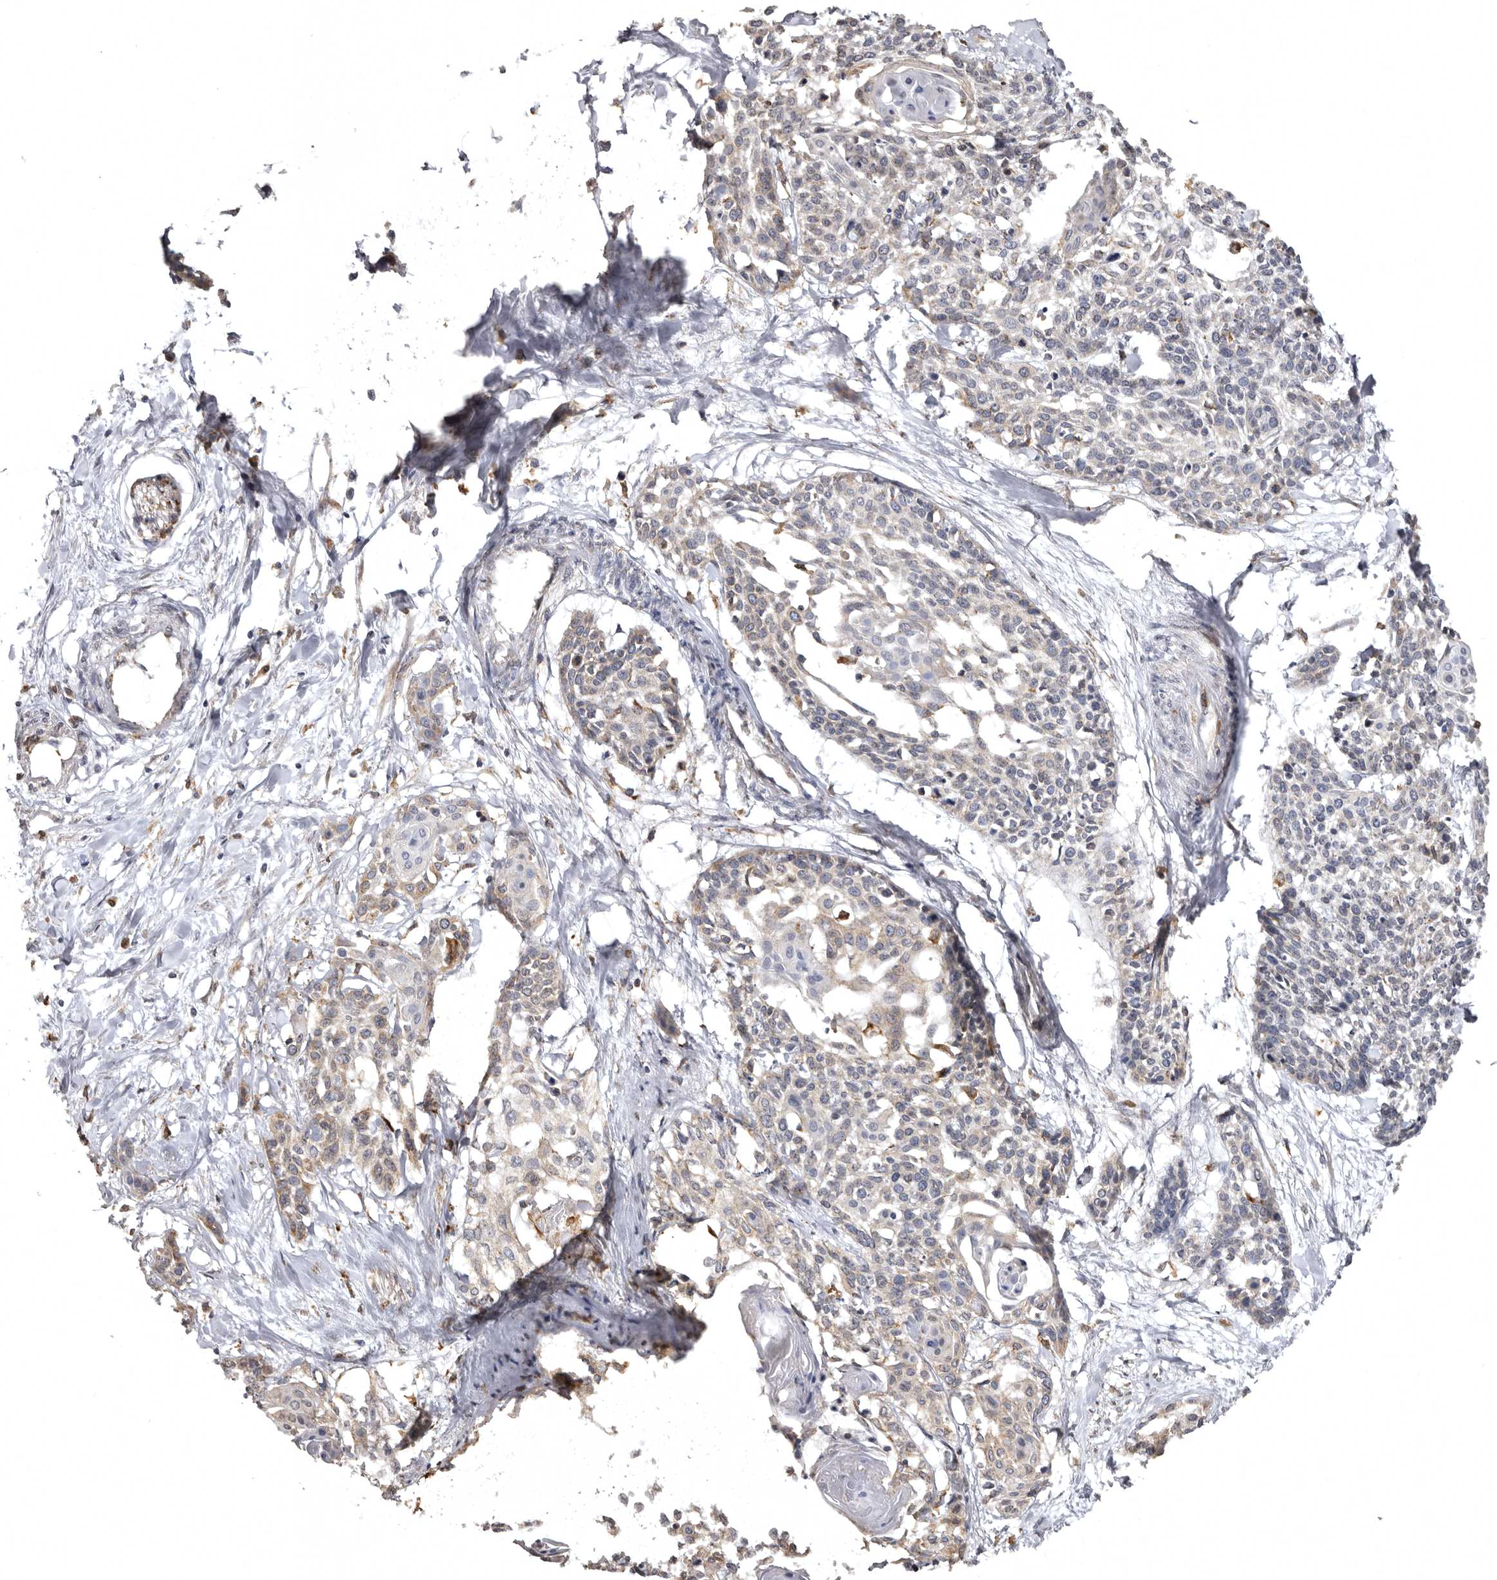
{"staining": {"intensity": "weak", "quantity": "<25%", "location": "cytoplasmic/membranous"}, "tissue": "cervical cancer", "cell_type": "Tumor cells", "image_type": "cancer", "snomed": [{"axis": "morphology", "description": "Squamous cell carcinoma, NOS"}, {"axis": "topography", "description": "Cervix"}], "caption": "IHC micrograph of neoplastic tissue: cervical cancer stained with DAB (3,3'-diaminobenzidine) demonstrates no significant protein positivity in tumor cells.", "gene": "INKA2", "patient": {"sex": "female", "age": 57}}